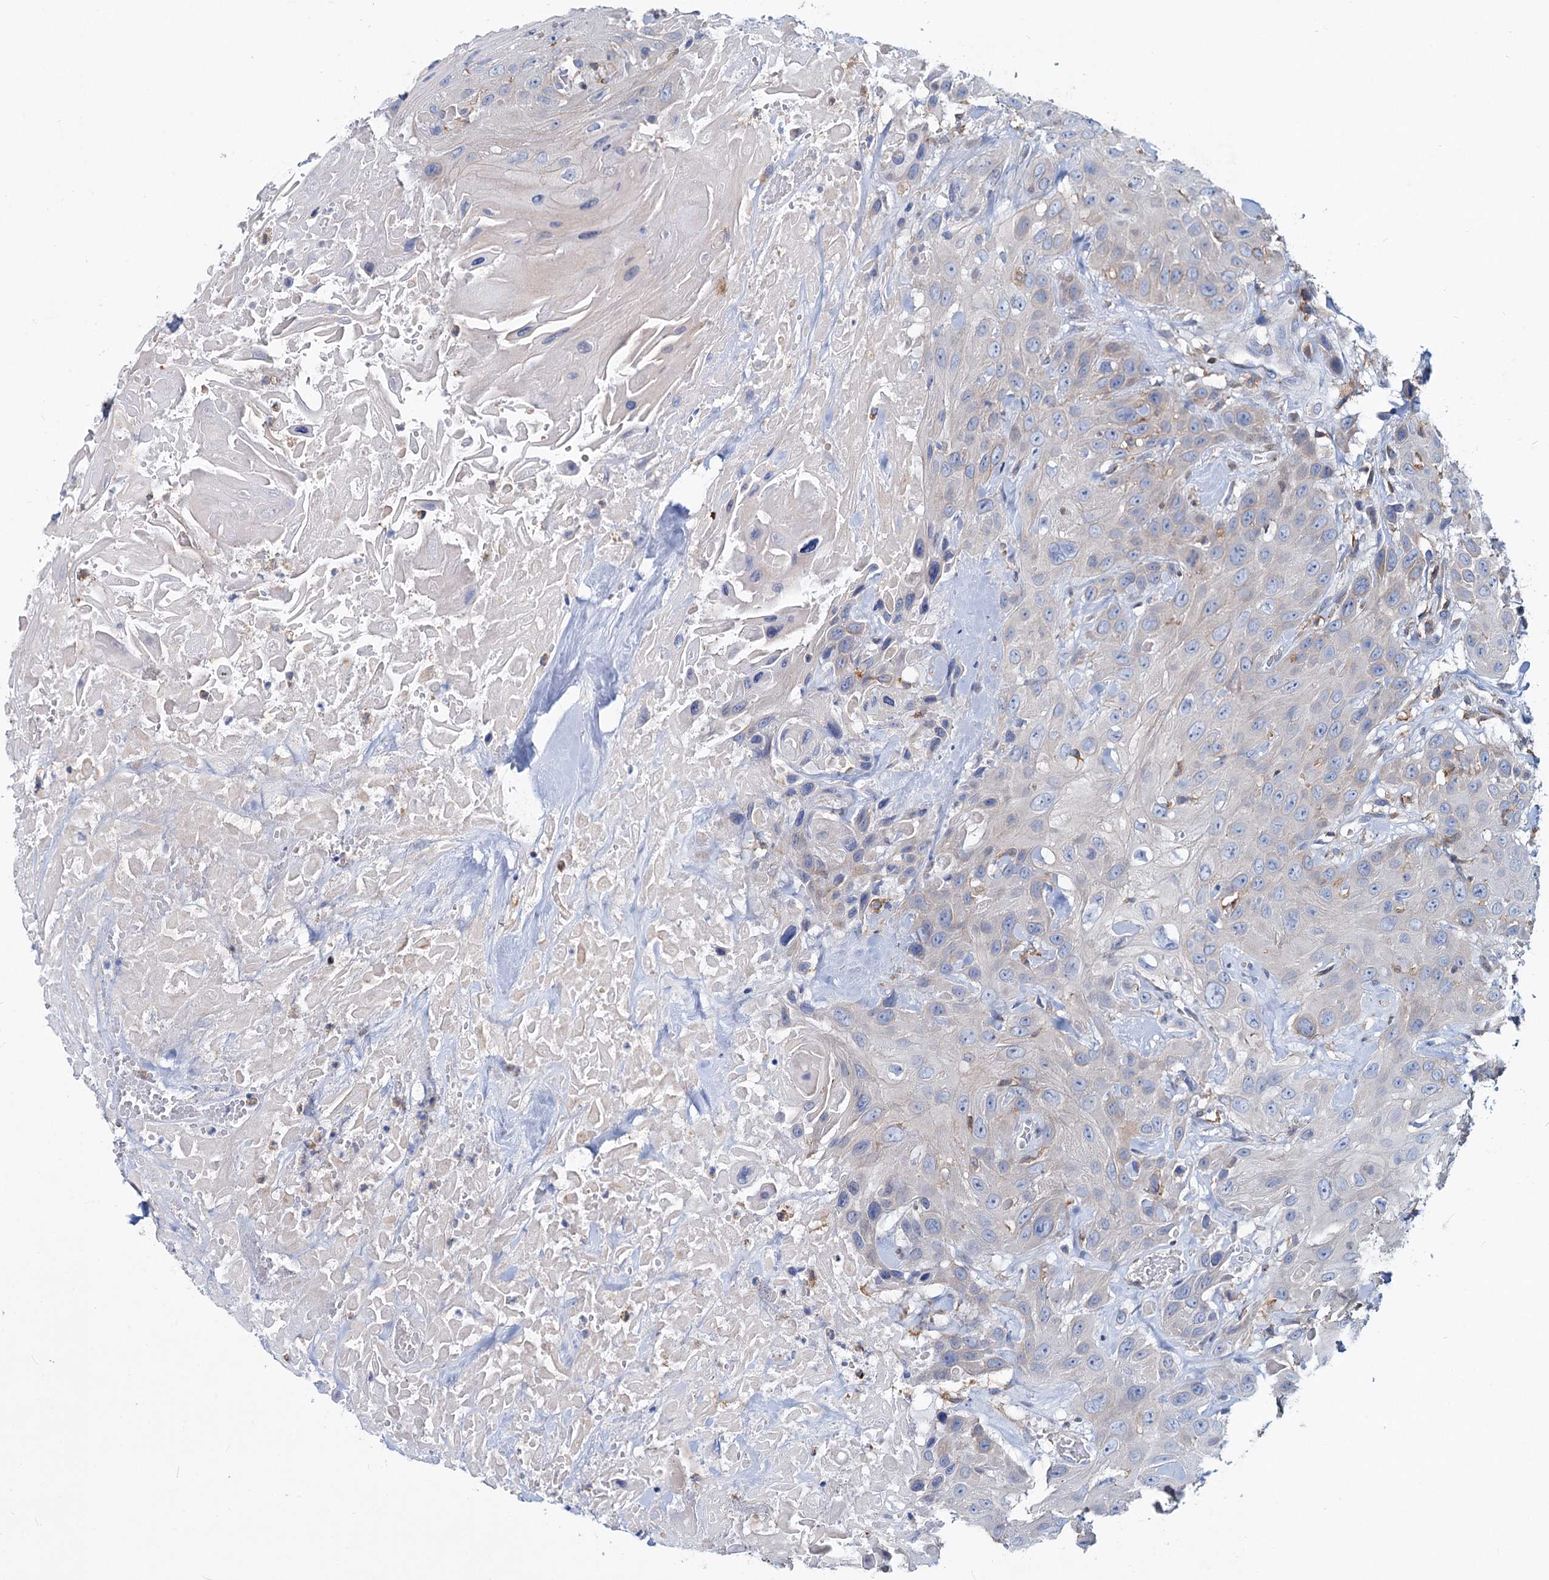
{"staining": {"intensity": "negative", "quantity": "none", "location": "none"}, "tissue": "head and neck cancer", "cell_type": "Tumor cells", "image_type": "cancer", "snomed": [{"axis": "morphology", "description": "Squamous cell carcinoma, NOS"}, {"axis": "topography", "description": "Head-Neck"}], "caption": "Tumor cells show no significant expression in head and neck cancer (squamous cell carcinoma).", "gene": "LRCH4", "patient": {"sex": "male", "age": 81}}